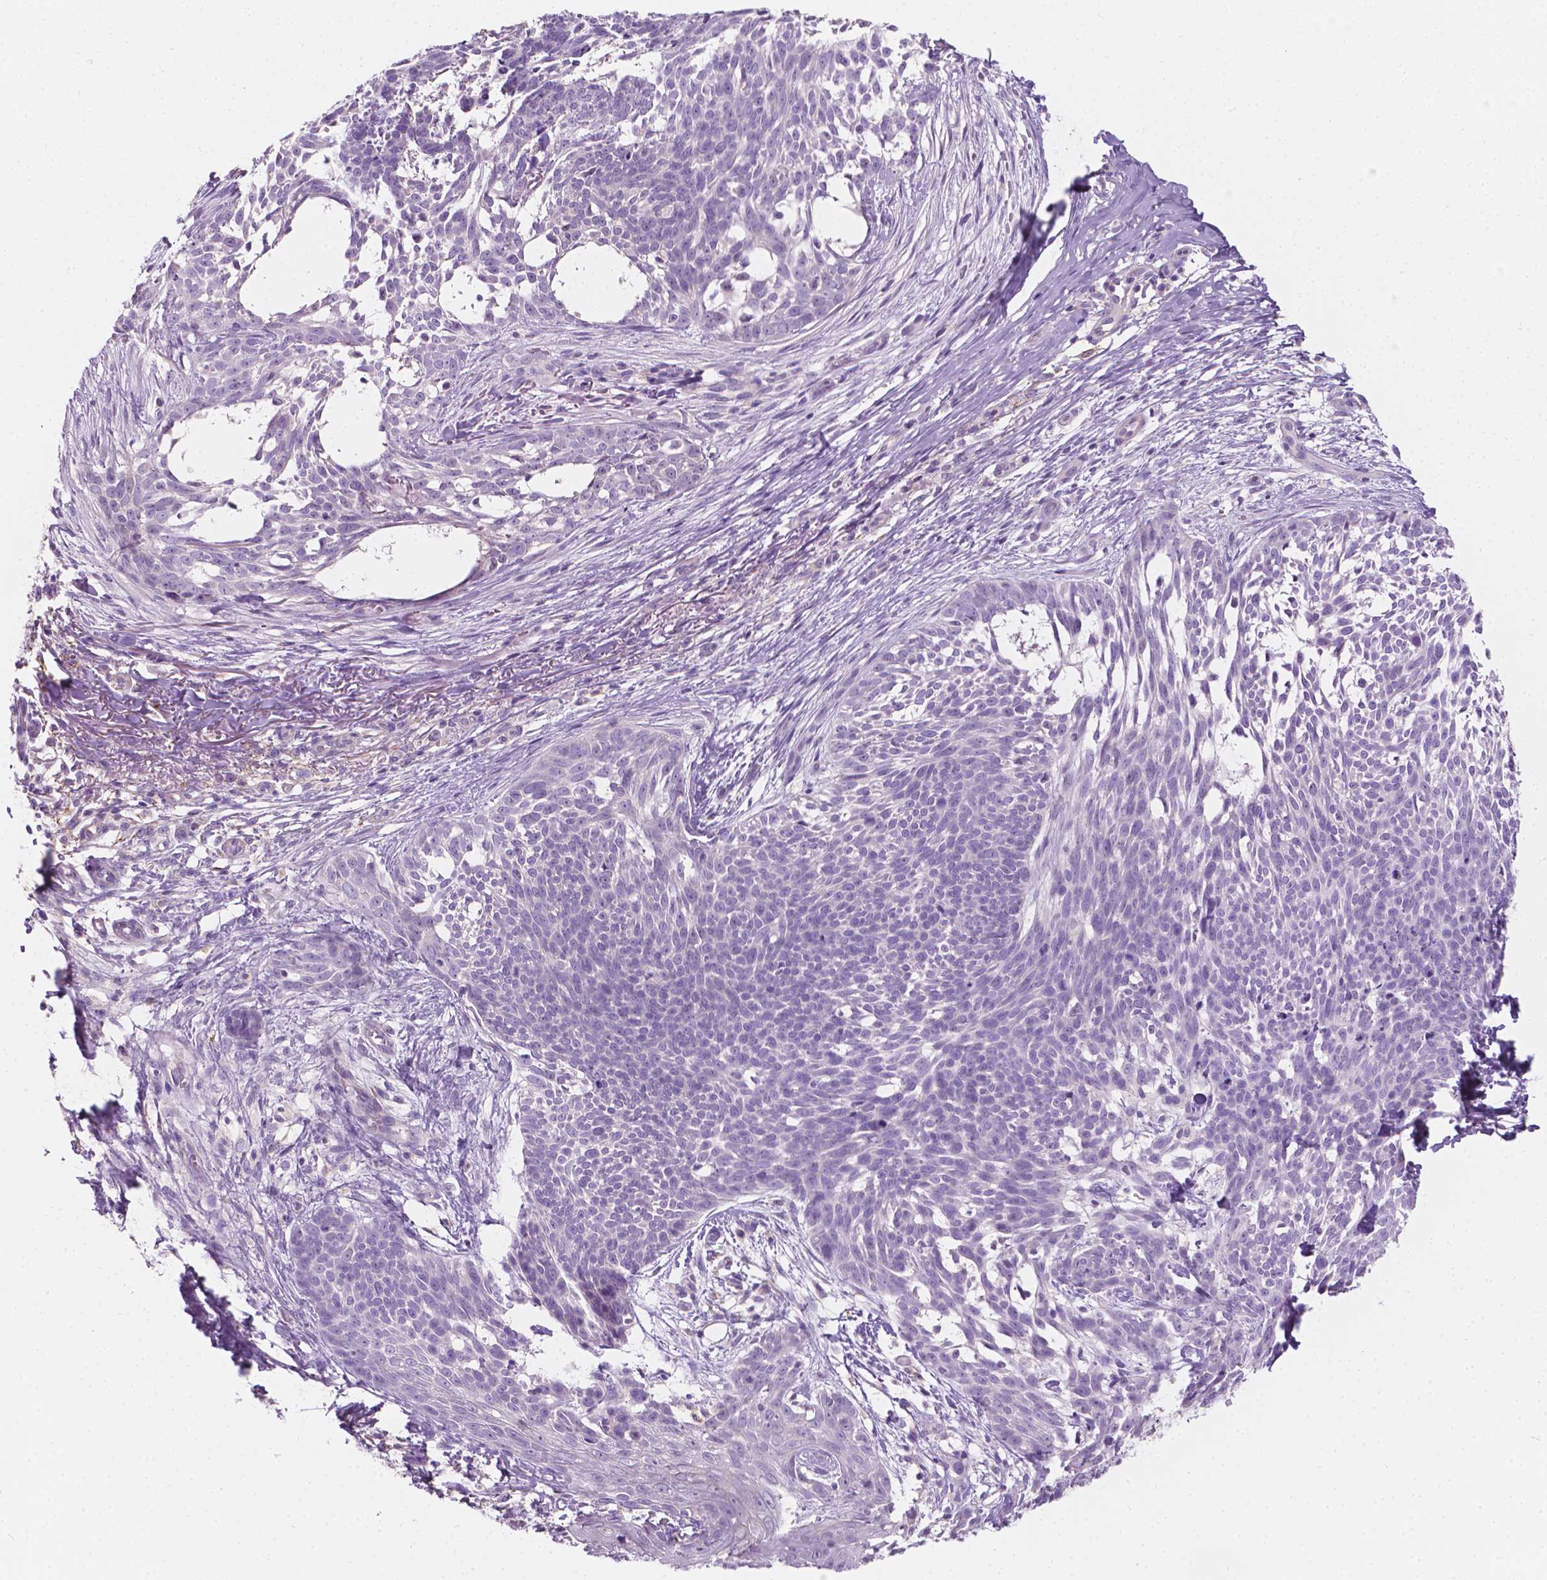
{"staining": {"intensity": "negative", "quantity": "none", "location": "none"}, "tissue": "skin cancer", "cell_type": "Tumor cells", "image_type": "cancer", "snomed": [{"axis": "morphology", "description": "Basal cell carcinoma"}, {"axis": "topography", "description": "Skin"}], "caption": "Skin cancer was stained to show a protein in brown. There is no significant staining in tumor cells.", "gene": "NOS1AP", "patient": {"sex": "male", "age": 88}}